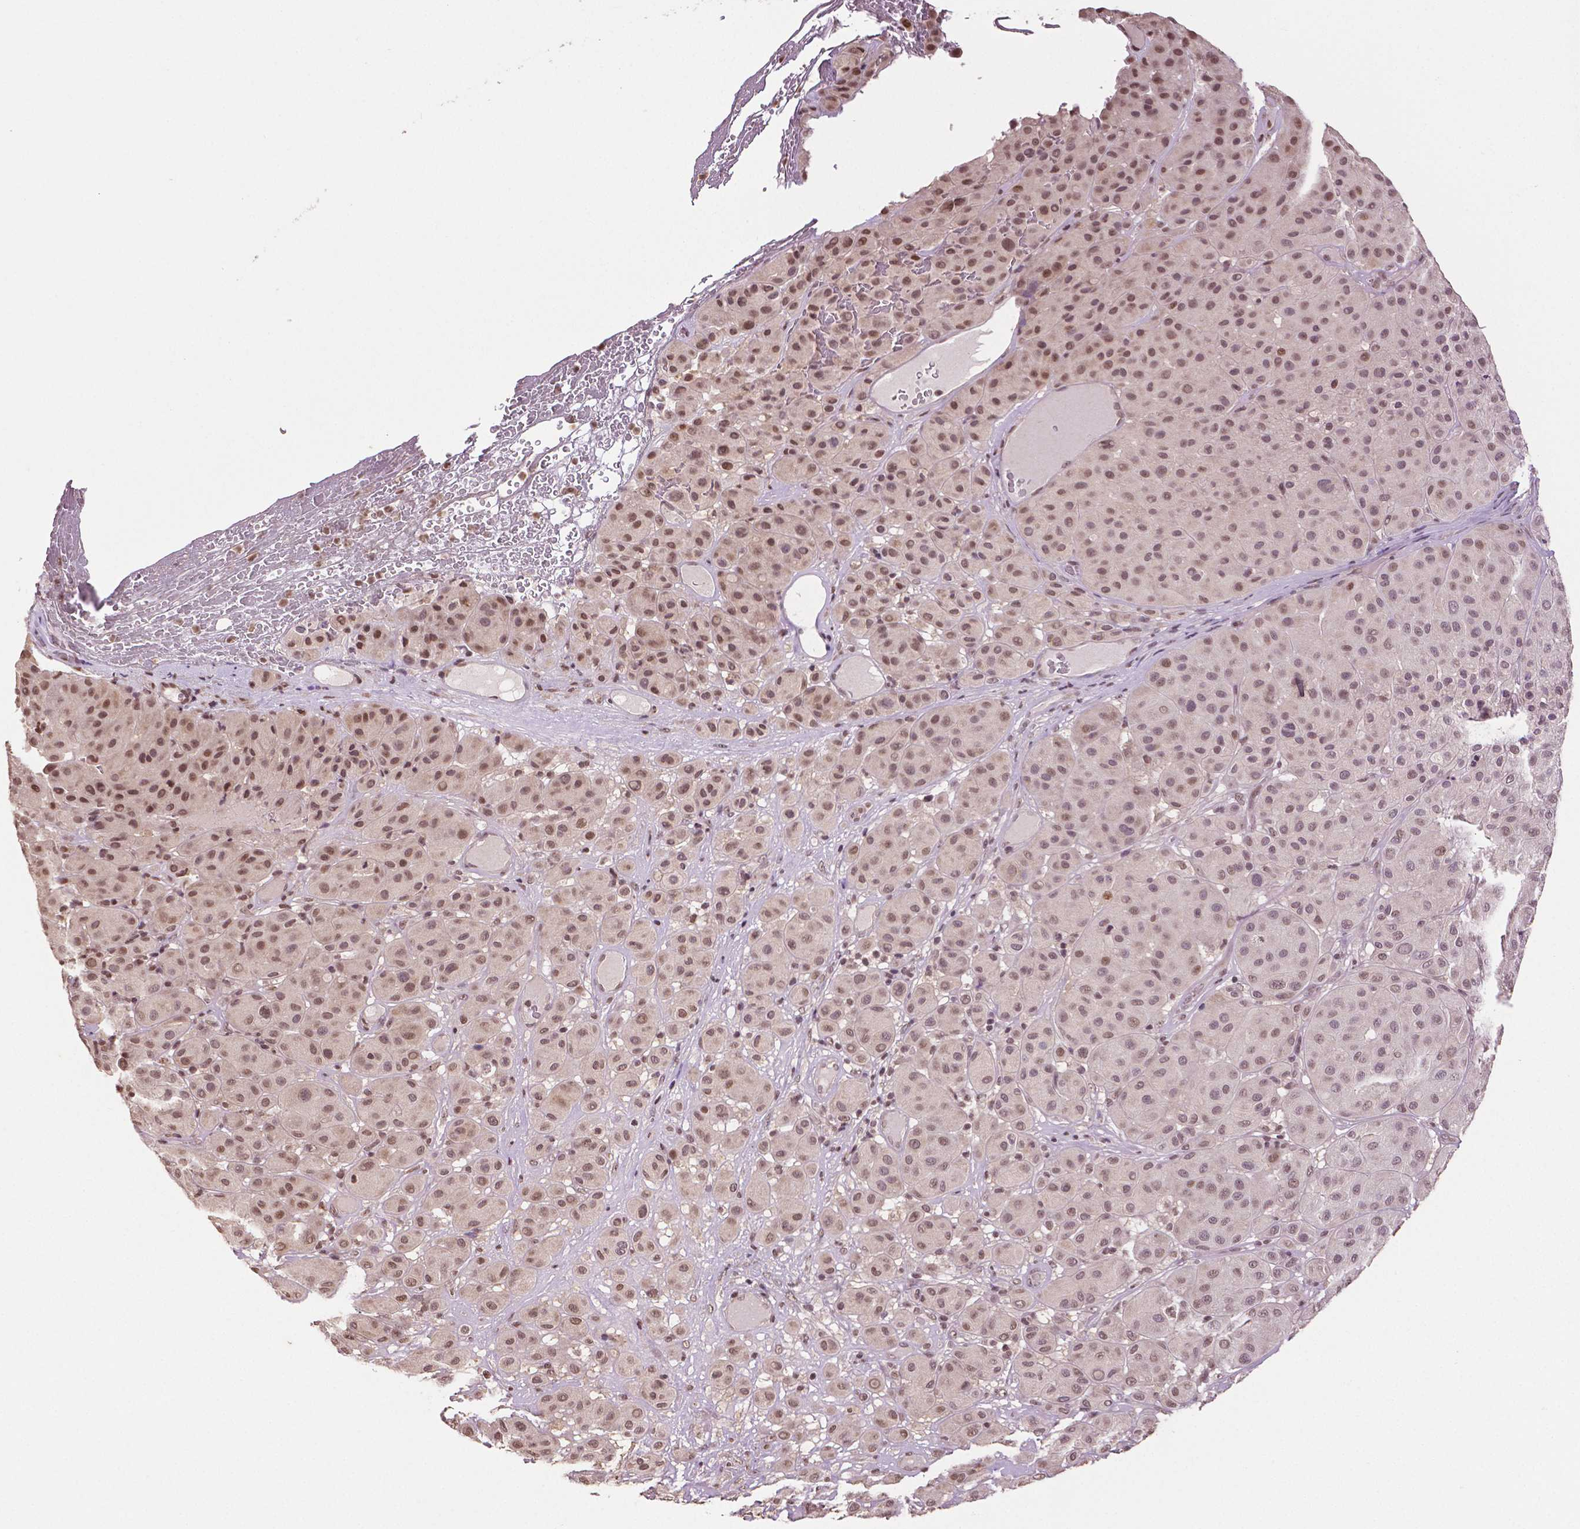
{"staining": {"intensity": "moderate", "quantity": ">75%", "location": "nuclear"}, "tissue": "melanoma", "cell_type": "Tumor cells", "image_type": "cancer", "snomed": [{"axis": "morphology", "description": "Malignant melanoma, Metastatic site"}, {"axis": "topography", "description": "Smooth muscle"}], "caption": "Malignant melanoma (metastatic site) stained with a protein marker exhibits moderate staining in tumor cells.", "gene": "DEK", "patient": {"sex": "male", "age": 41}}